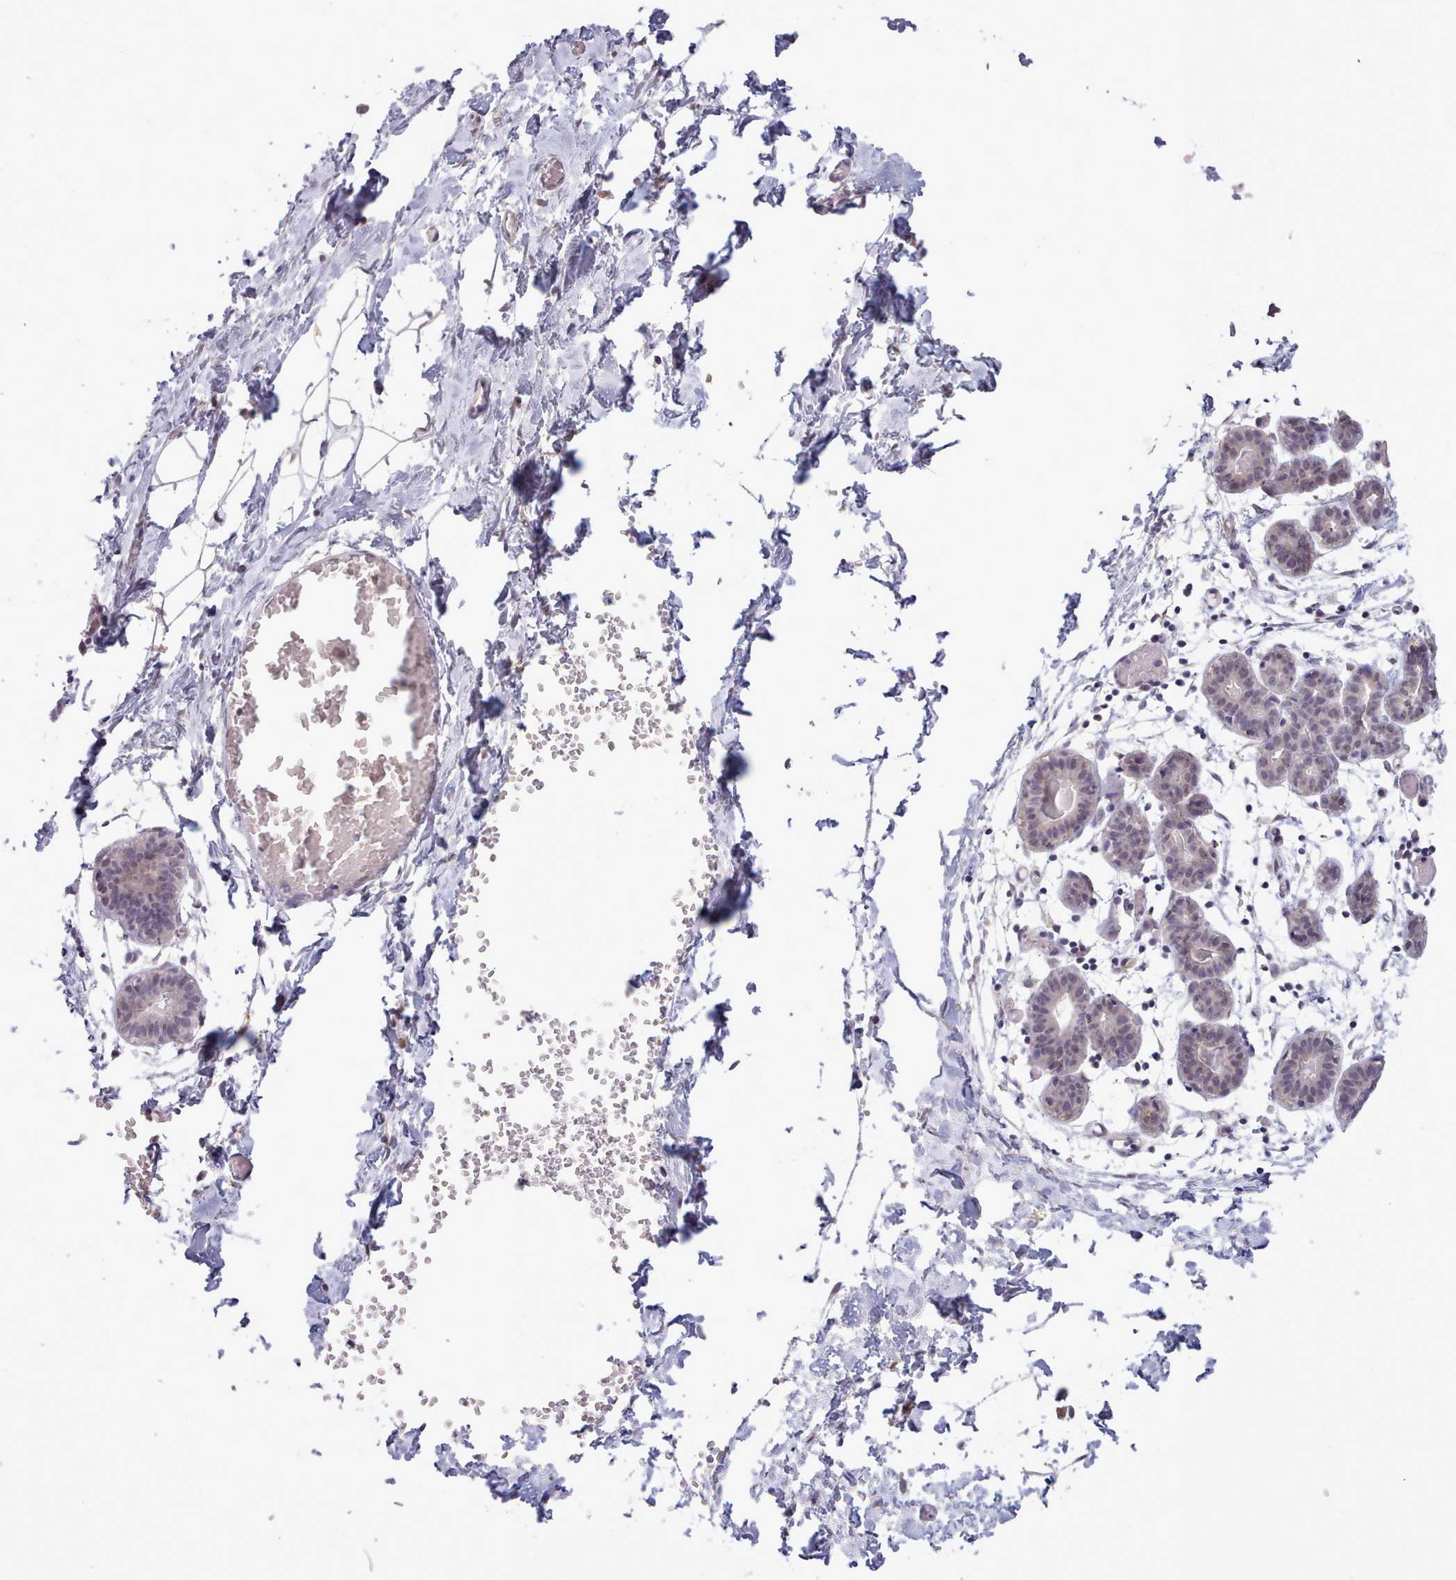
{"staining": {"intensity": "negative", "quantity": "none", "location": "none"}, "tissue": "breast", "cell_type": "Adipocytes", "image_type": "normal", "snomed": [{"axis": "morphology", "description": "Normal tissue, NOS"}, {"axis": "topography", "description": "Breast"}], "caption": "A high-resolution image shows immunohistochemistry staining of unremarkable breast, which reveals no significant staining in adipocytes. (Brightfield microscopy of DAB (3,3'-diaminobenzidine) immunohistochemistry at high magnification).", "gene": "ARL17A", "patient": {"sex": "female", "age": 27}}